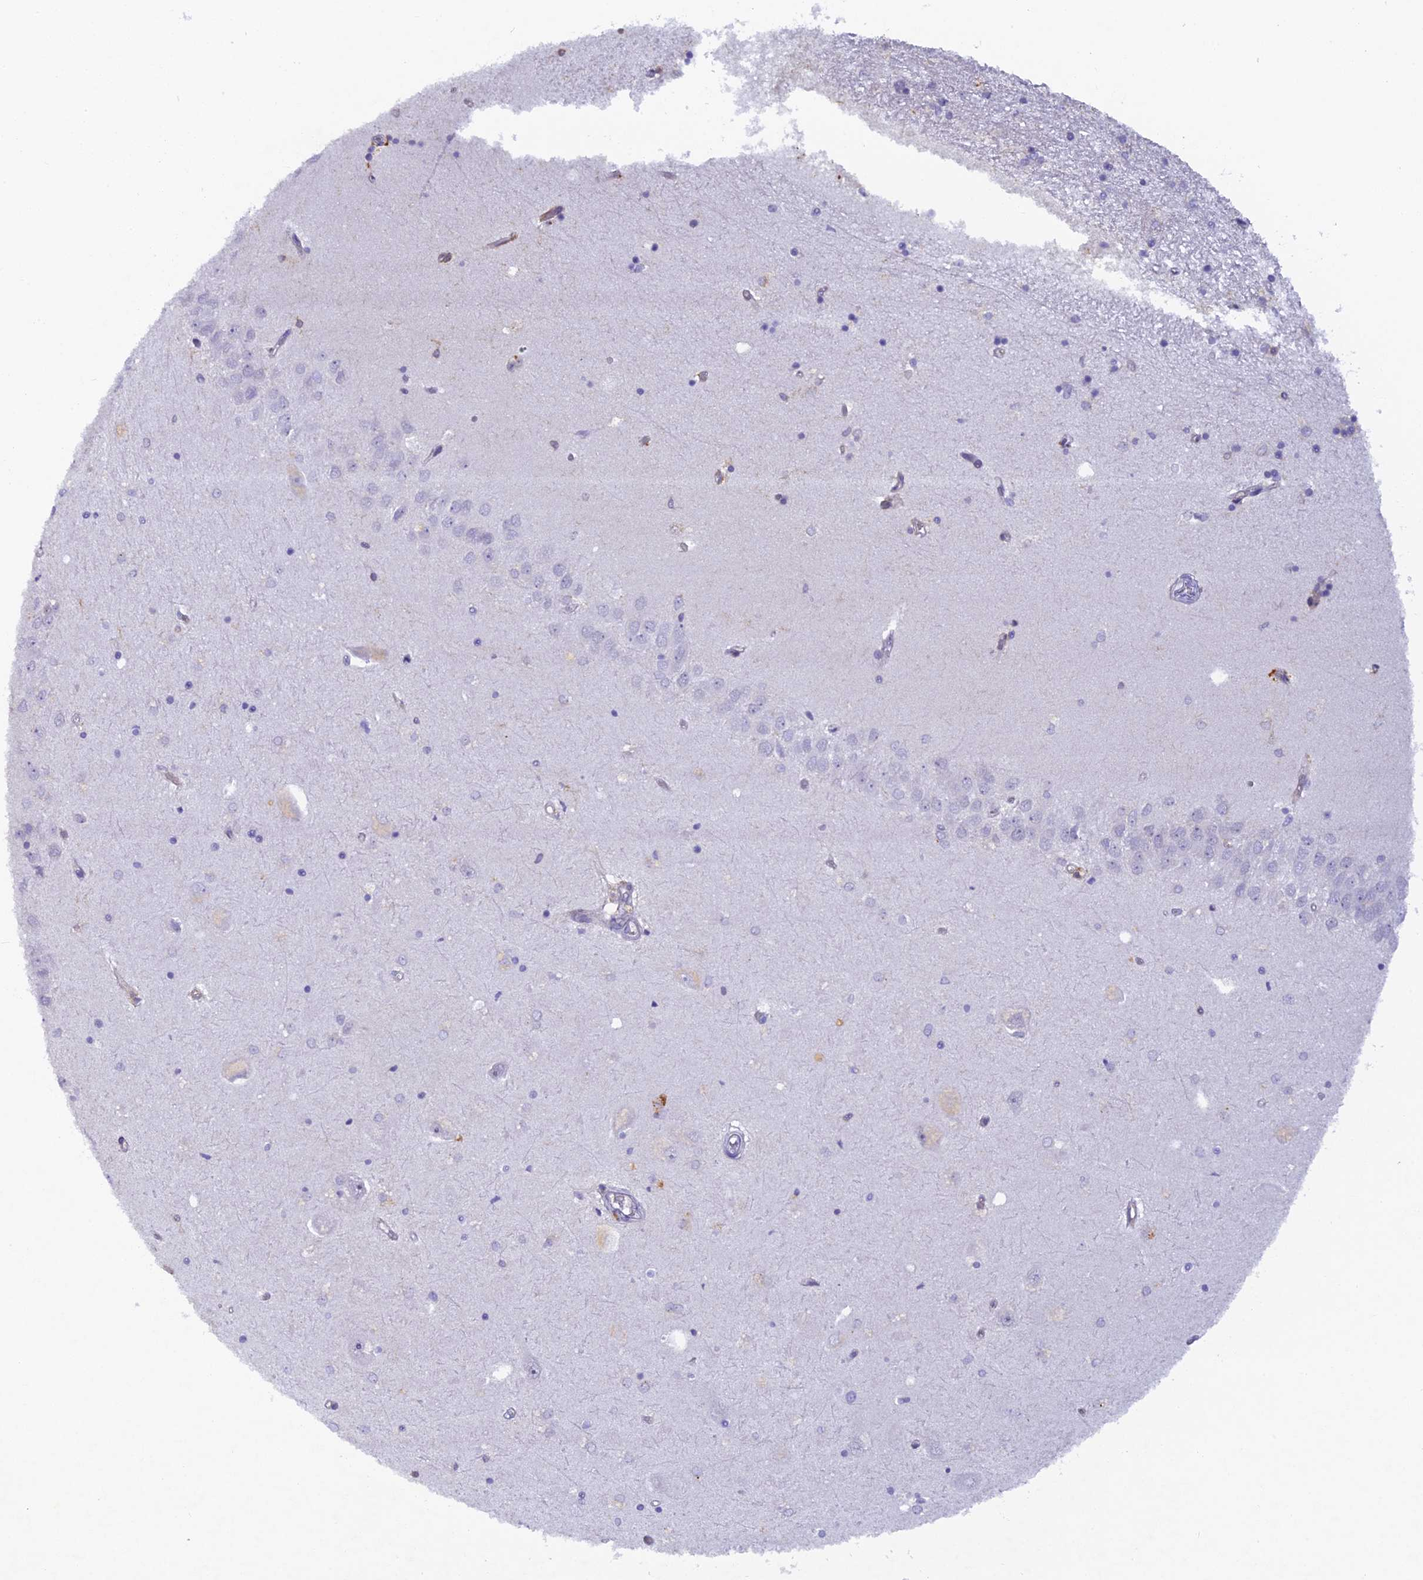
{"staining": {"intensity": "negative", "quantity": "none", "location": "none"}, "tissue": "hippocampus", "cell_type": "Glial cells", "image_type": "normal", "snomed": [{"axis": "morphology", "description": "Normal tissue, NOS"}, {"axis": "topography", "description": "Hippocampus"}], "caption": "Protein analysis of unremarkable hippocampus exhibits no significant expression in glial cells.", "gene": "FYB1", "patient": {"sex": "male", "age": 45}}